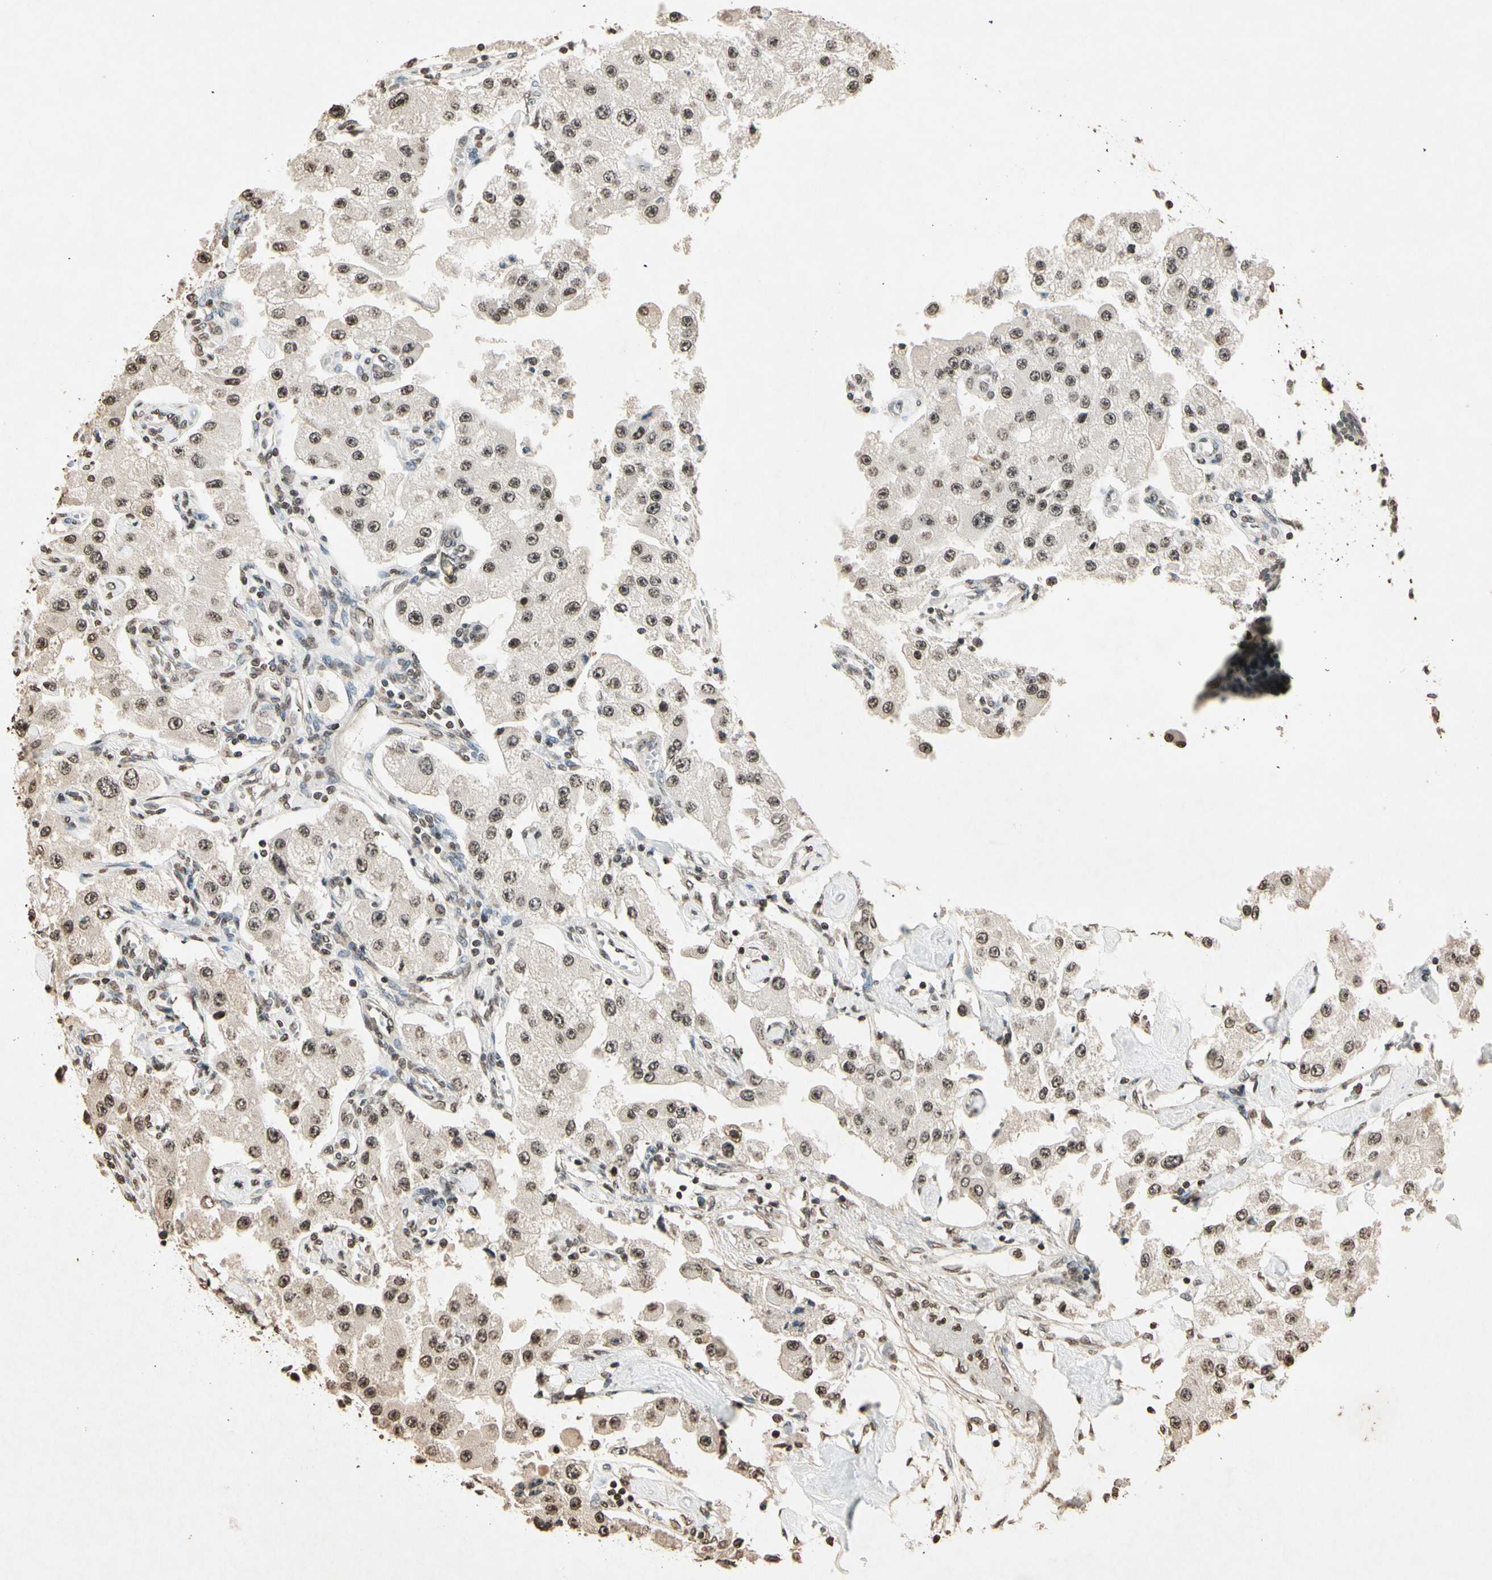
{"staining": {"intensity": "moderate", "quantity": "25%-75%", "location": "nuclear"}, "tissue": "carcinoid", "cell_type": "Tumor cells", "image_type": "cancer", "snomed": [{"axis": "morphology", "description": "Carcinoid, malignant, NOS"}, {"axis": "topography", "description": "Pancreas"}], "caption": "An IHC micrograph of tumor tissue is shown. Protein staining in brown shows moderate nuclear positivity in carcinoid within tumor cells.", "gene": "TOP1", "patient": {"sex": "male", "age": 41}}